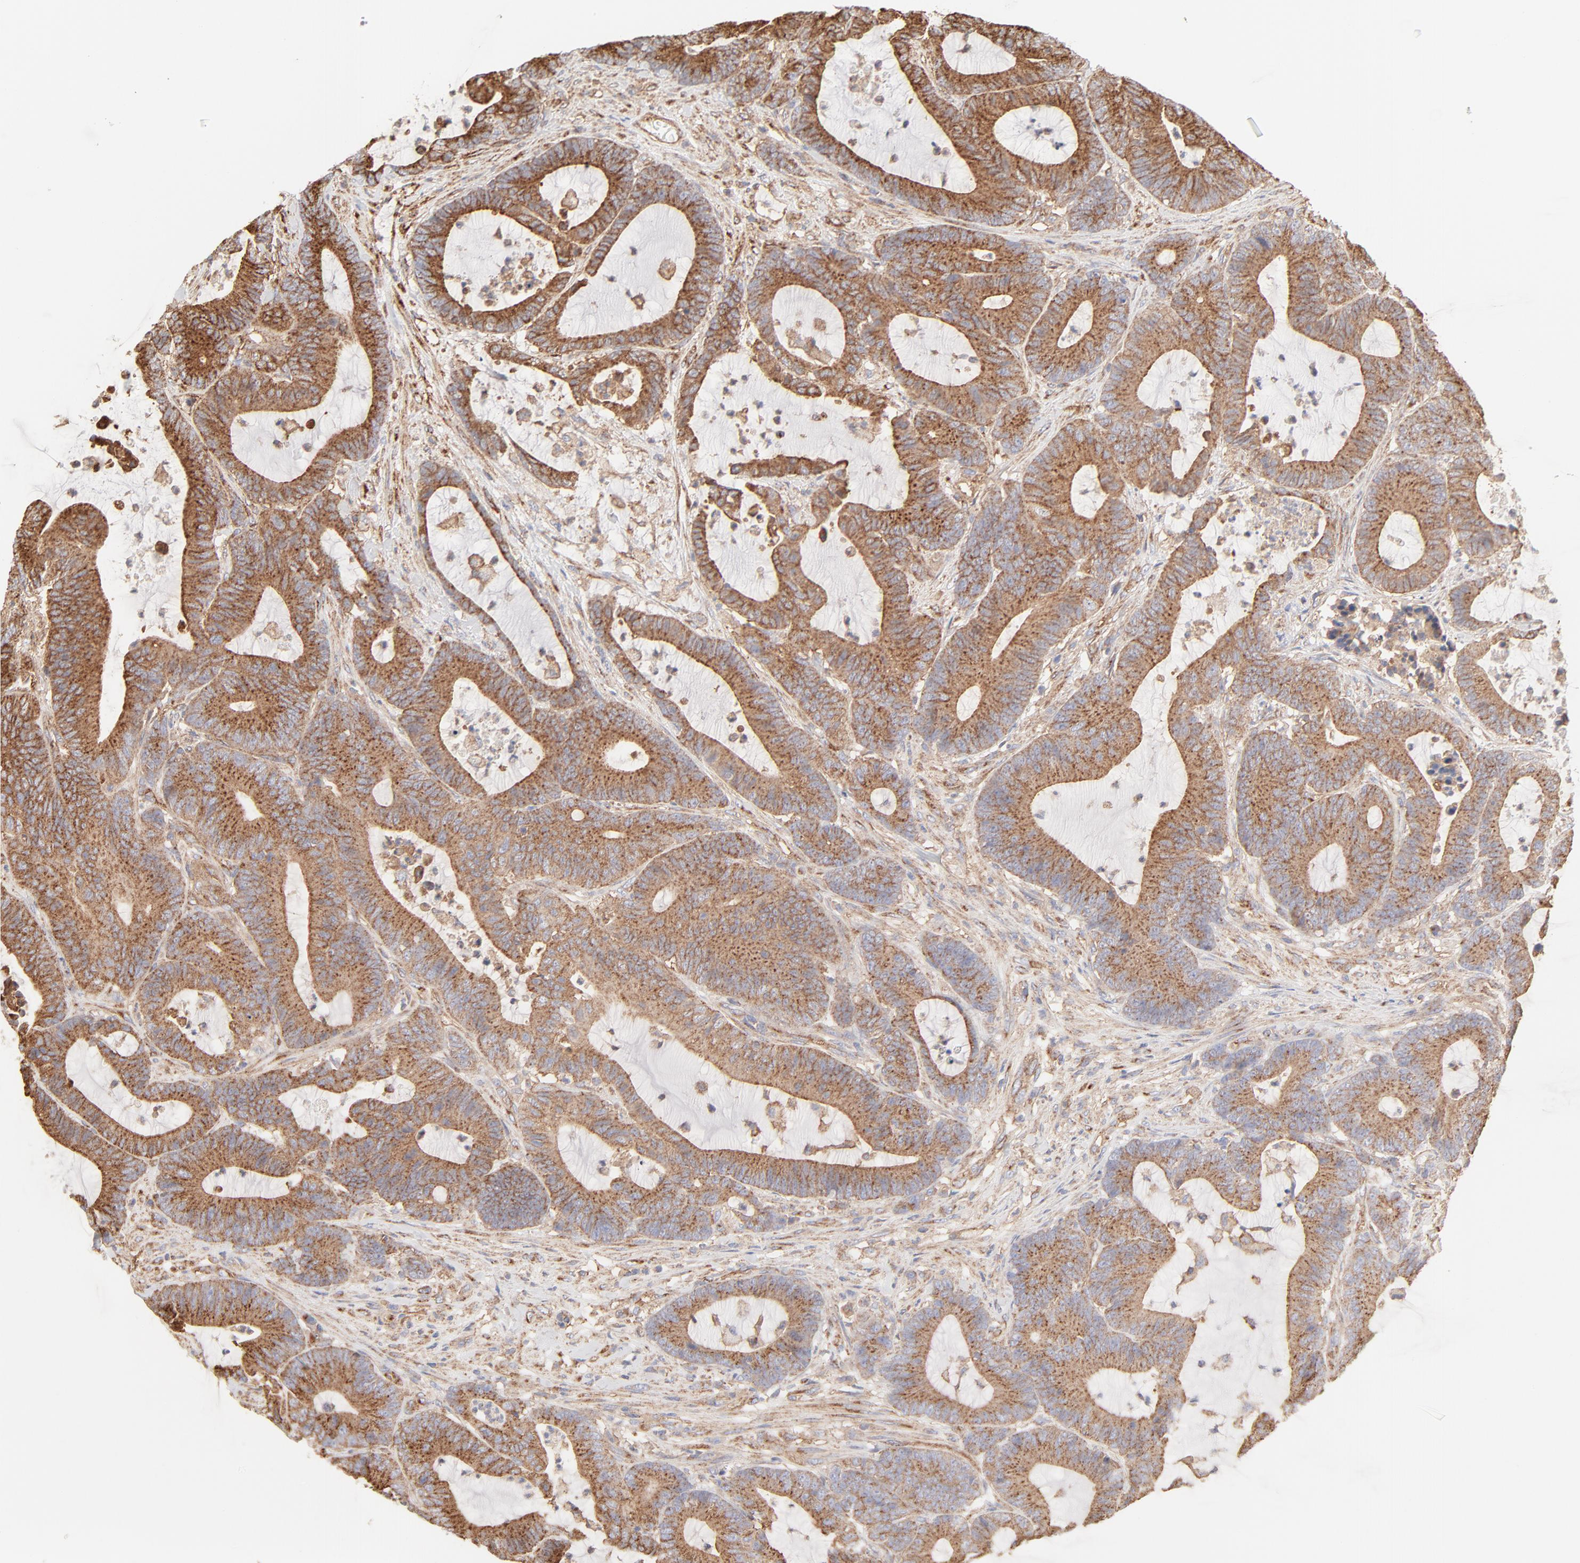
{"staining": {"intensity": "moderate", "quantity": ">75%", "location": "cytoplasmic/membranous"}, "tissue": "colorectal cancer", "cell_type": "Tumor cells", "image_type": "cancer", "snomed": [{"axis": "morphology", "description": "Adenocarcinoma, NOS"}, {"axis": "topography", "description": "Colon"}], "caption": "Colorectal cancer tissue displays moderate cytoplasmic/membranous expression in about >75% of tumor cells", "gene": "CLTB", "patient": {"sex": "female", "age": 84}}